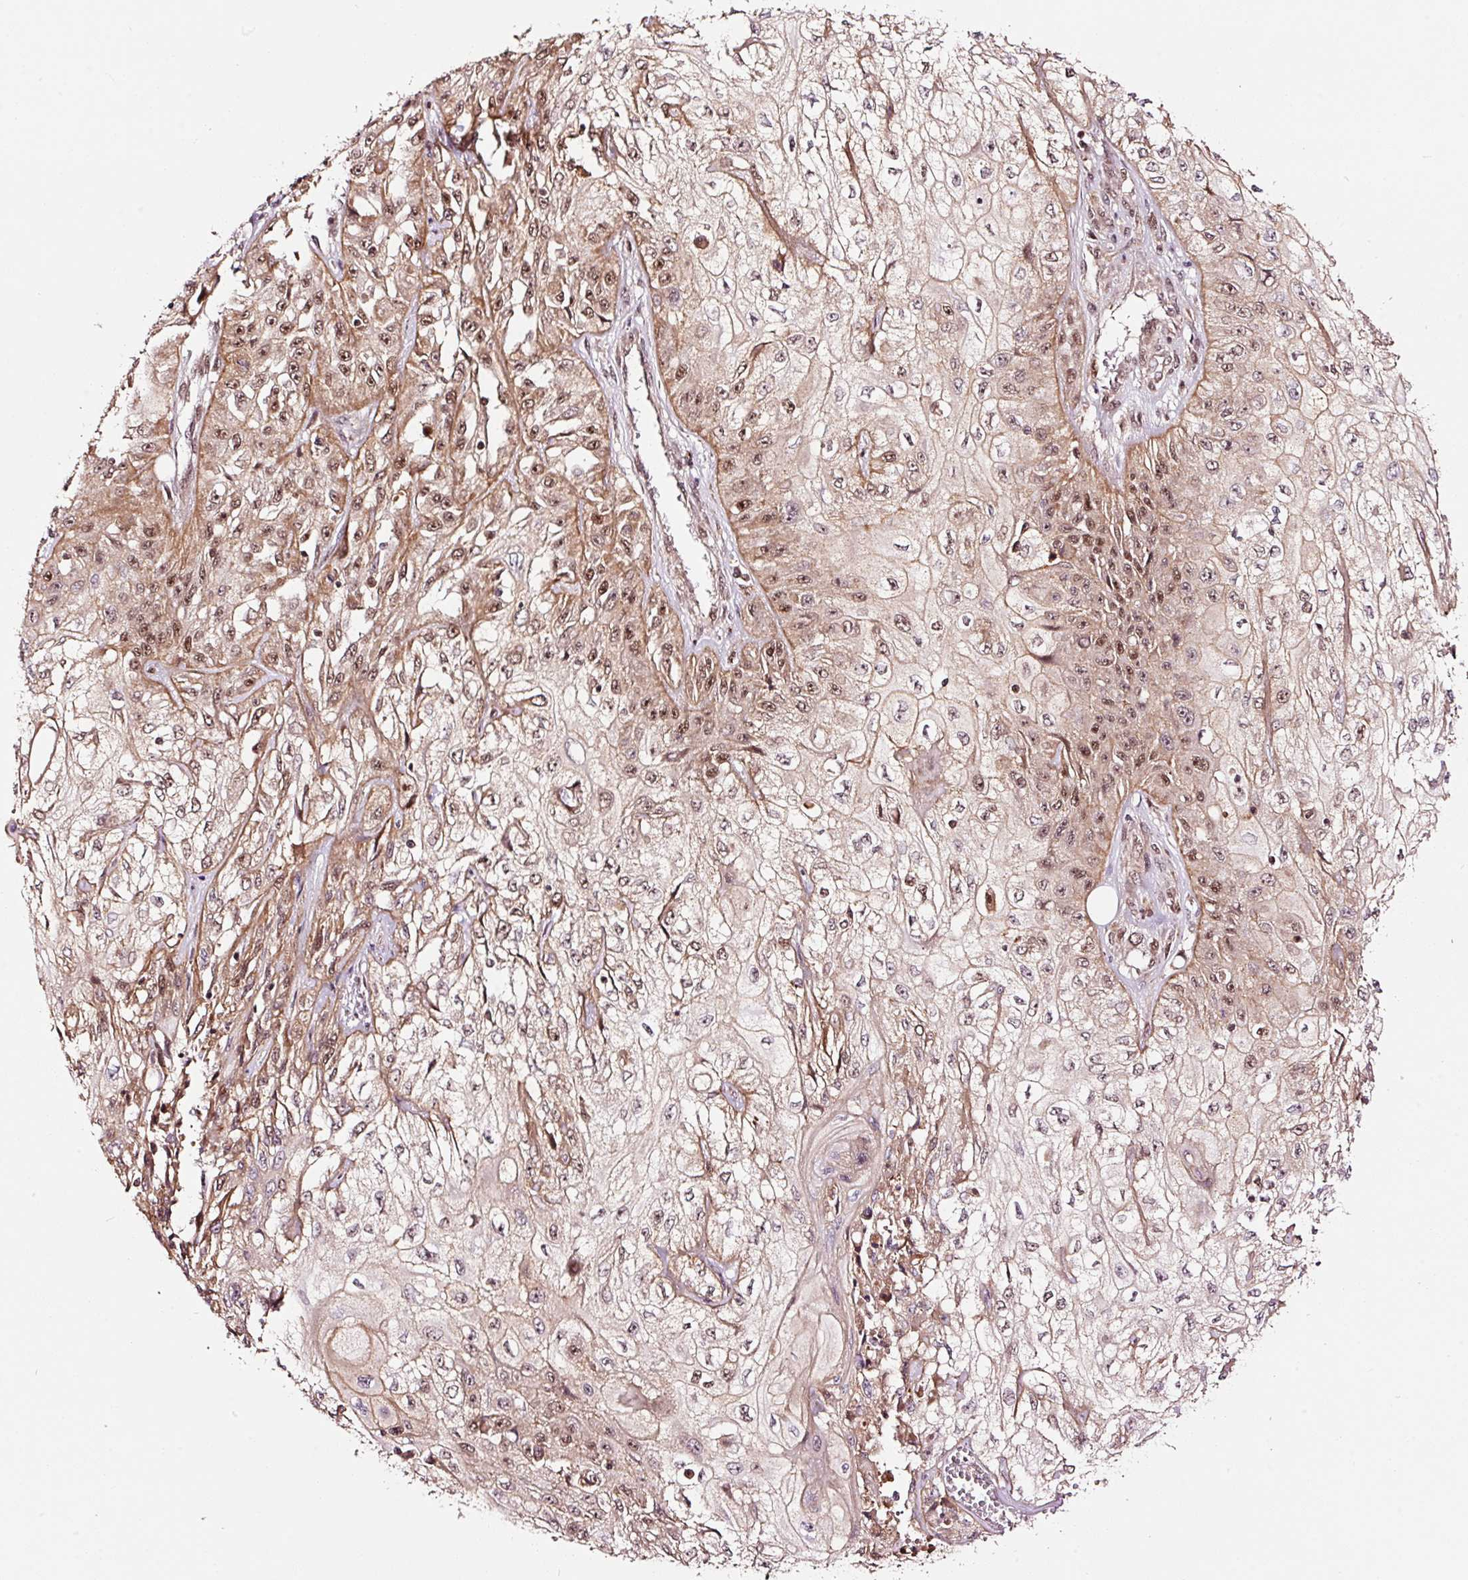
{"staining": {"intensity": "moderate", "quantity": ">75%", "location": "nuclear"}, "tissue": "skin cancer", "cell_type": "Tumor cells", "image_type": "cancer", "snomed": [{"axis": "morphology", "description": "Squamous cell carcinoma, NOS"}, {"axis": "morphology", "description": "Squamous cell carcinoma, metastatic, NOS"}, {"axis": "topography", "description": "Skin"}, {"axis": "topography", "description": "Lymph node"}], "caption": "Protein staining of skin squamous cell carcinoma tissue reveals moderate nuclear expression in about >75% of tumor cells.", "gene": "RFC4", "patient": {"sex": "male", "age": 75}}